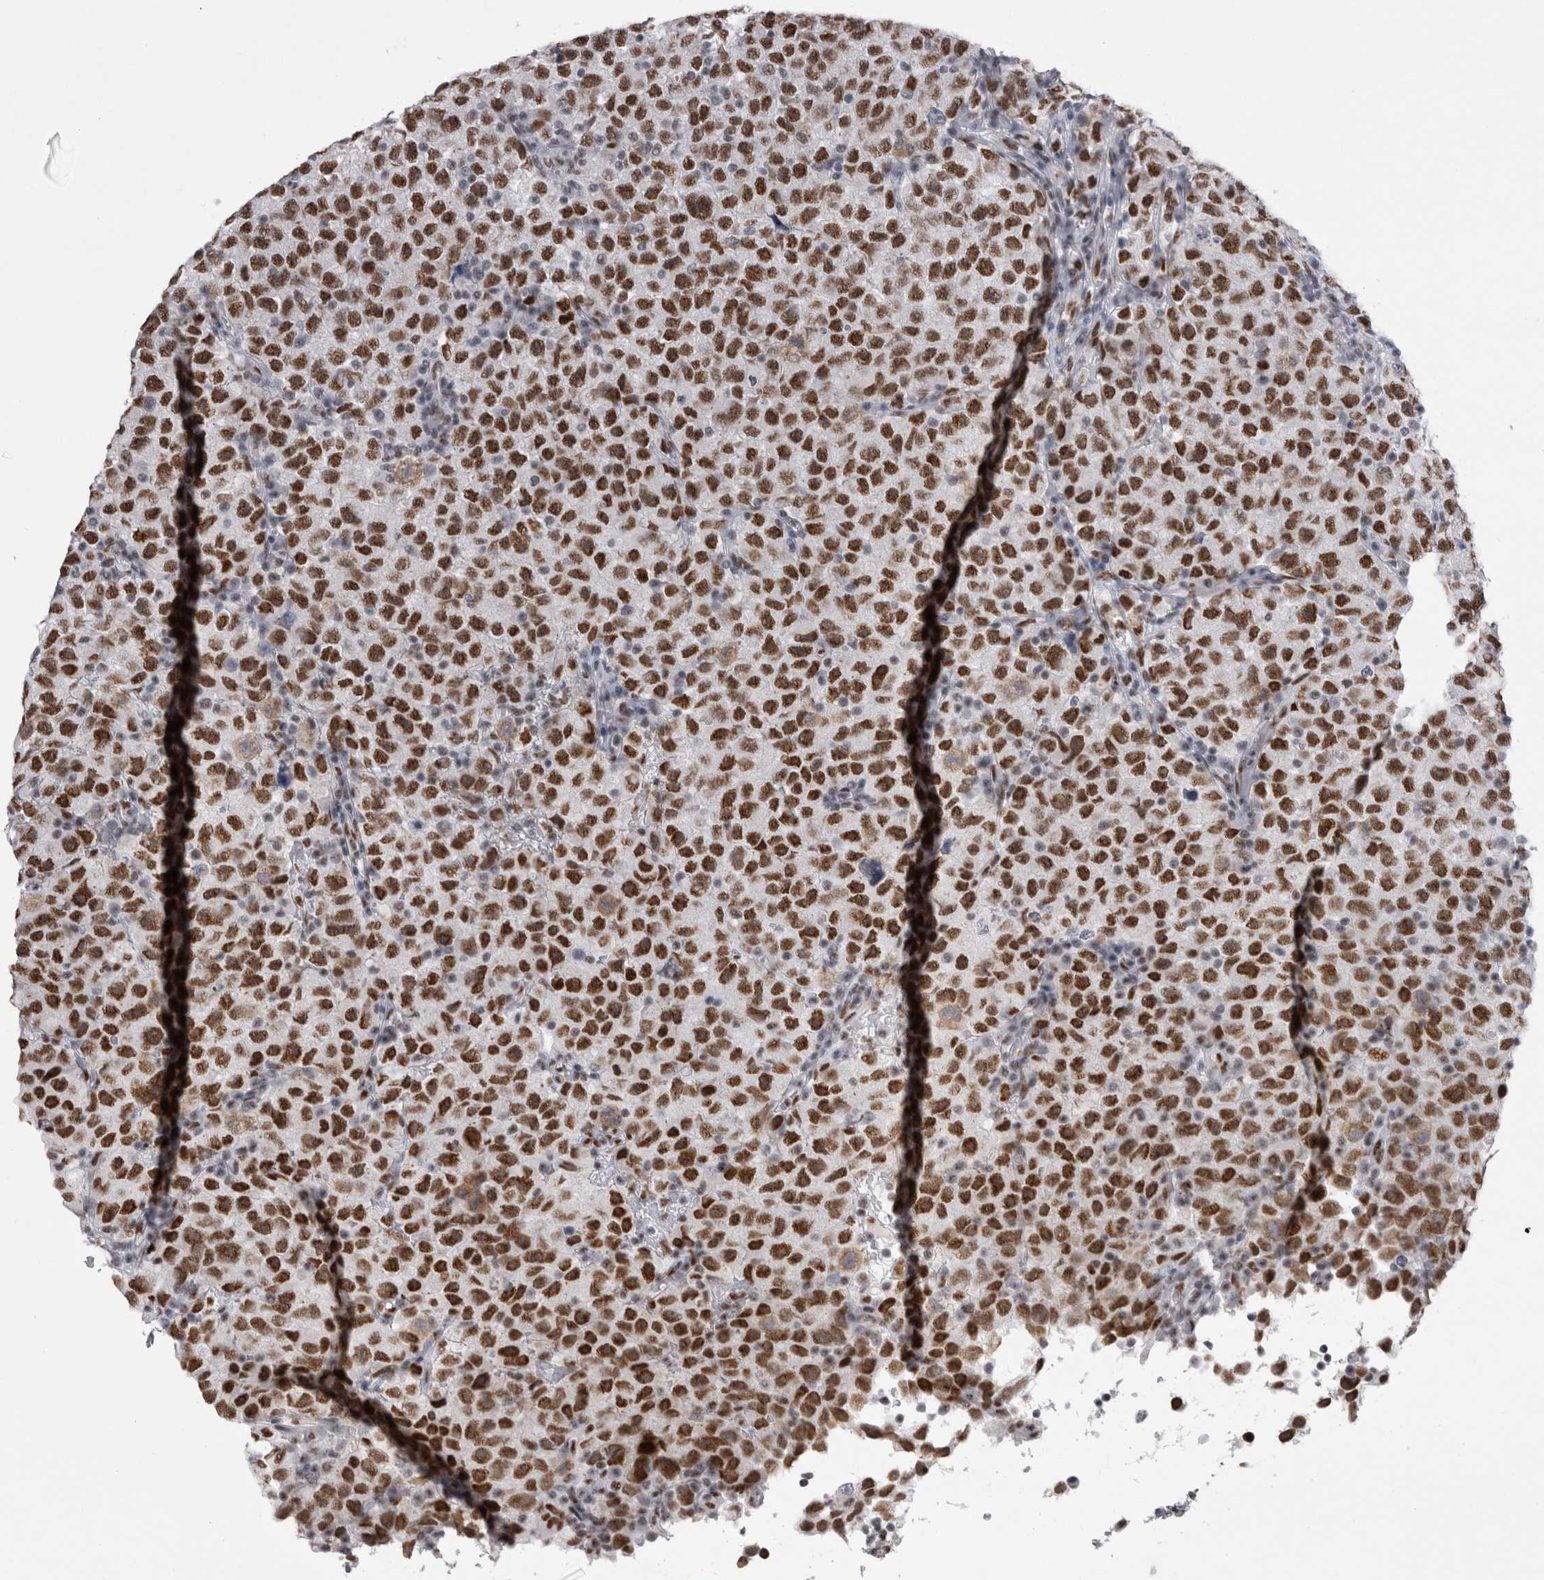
{"staining": {"intensity": "strong", "quantity": ">75%", "location": "nuclear"}, "tissue": "testis cancer", "cell_type": "Tumor cells", "image_type": "cancer", "snomed": [{"axis": "morphology", "description": "Seminoma, NOS"}, {"axis": "topography", "description": "Testis"}], "caption": "Protein expression analysis of seminoma (testis) demonstrates strong nuclear expression in about >75% of tumor cells.", "gene": "API5", "patient": {"sex": "male", "age": 22}}